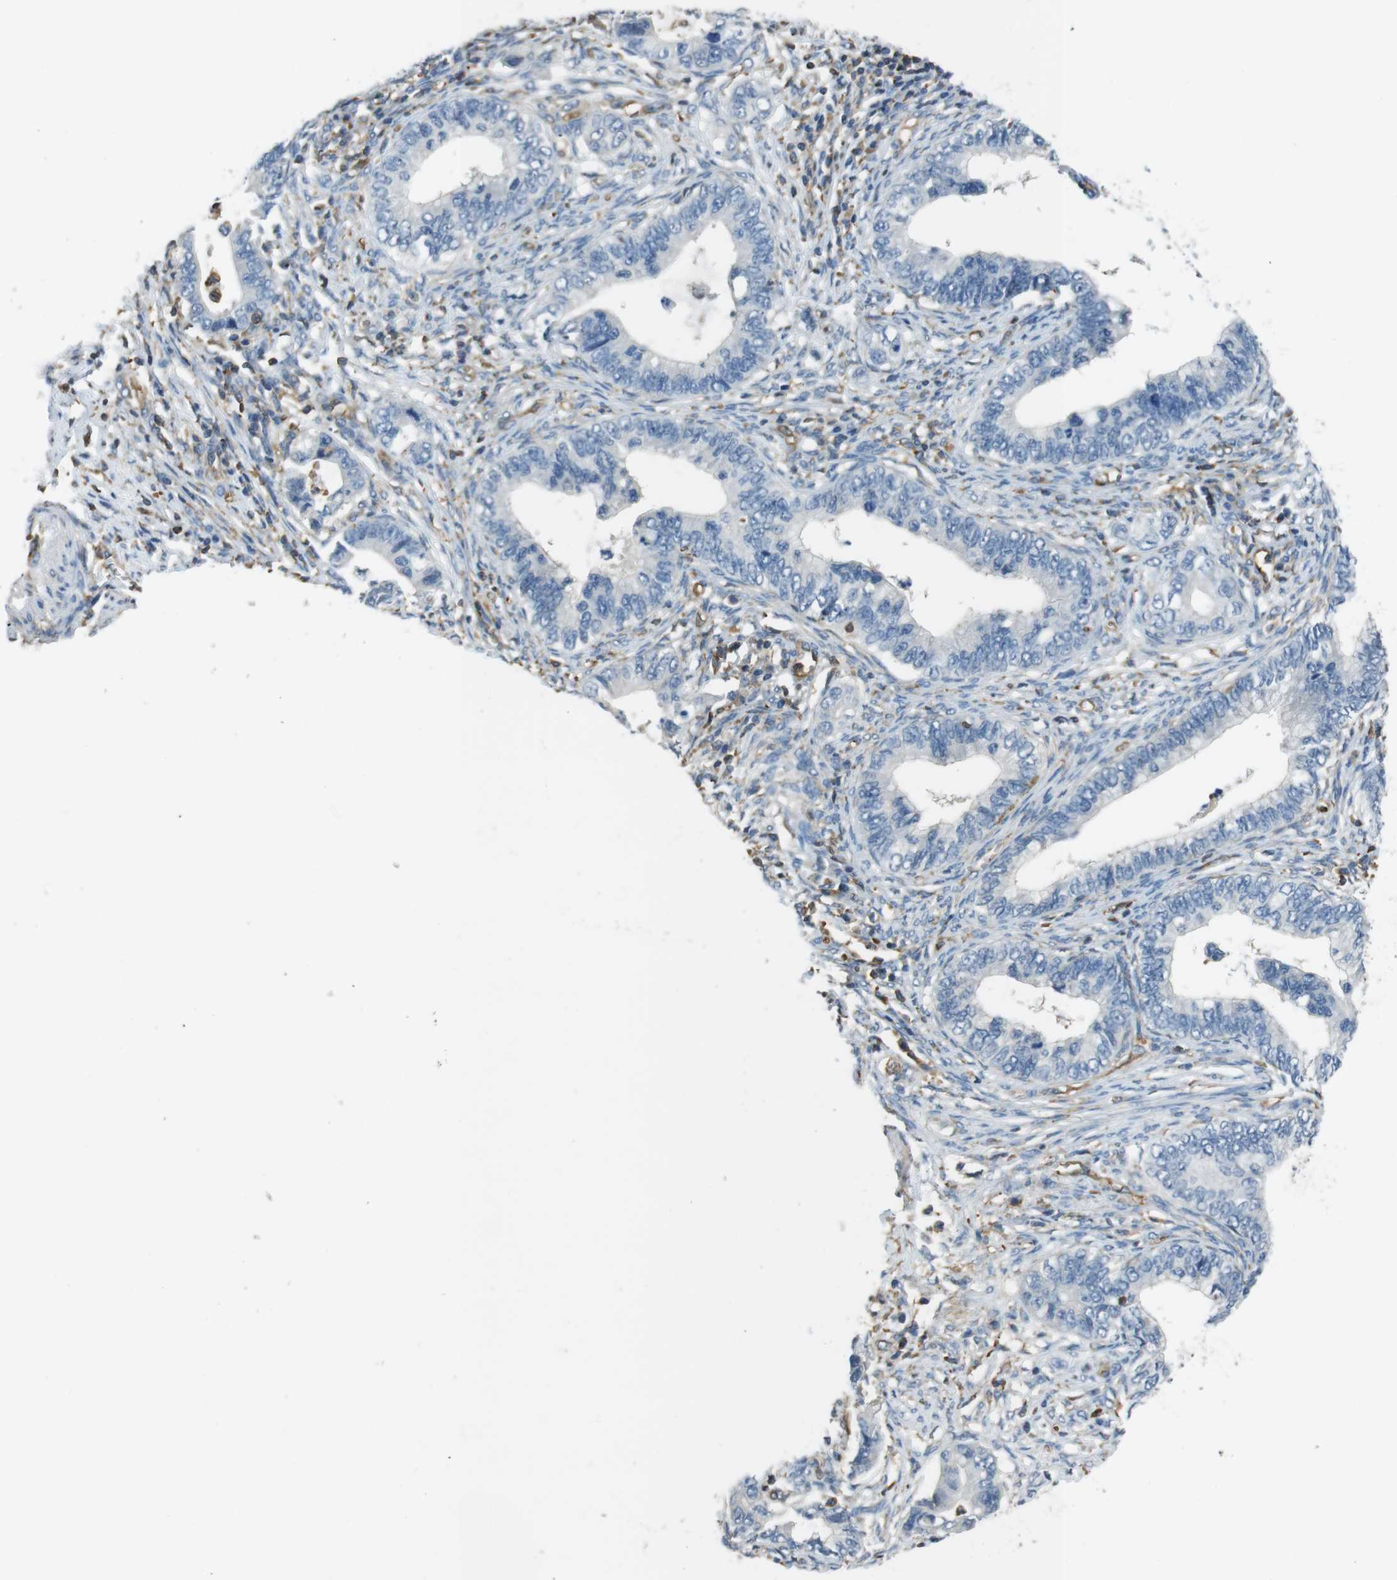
{"staining": {"intensity": "negative", "quantity": "none", "location": "none"}, "tissue": "cervical cancer", "cell_type": "Tumor cells", "image_type": "cancer", "snomed": [{"axis": "morphology", "description": "Adenocarcinoma, NOS"}, {"axis": "topography", "description": "Cervix"}], "caption": "This is an immunohistochemistry photomicrograph of cervical adenocarcinoma. There is no expression in tumor cells.", "gene": "FCAR", "patient": {"sex": "female", "age": 44}}